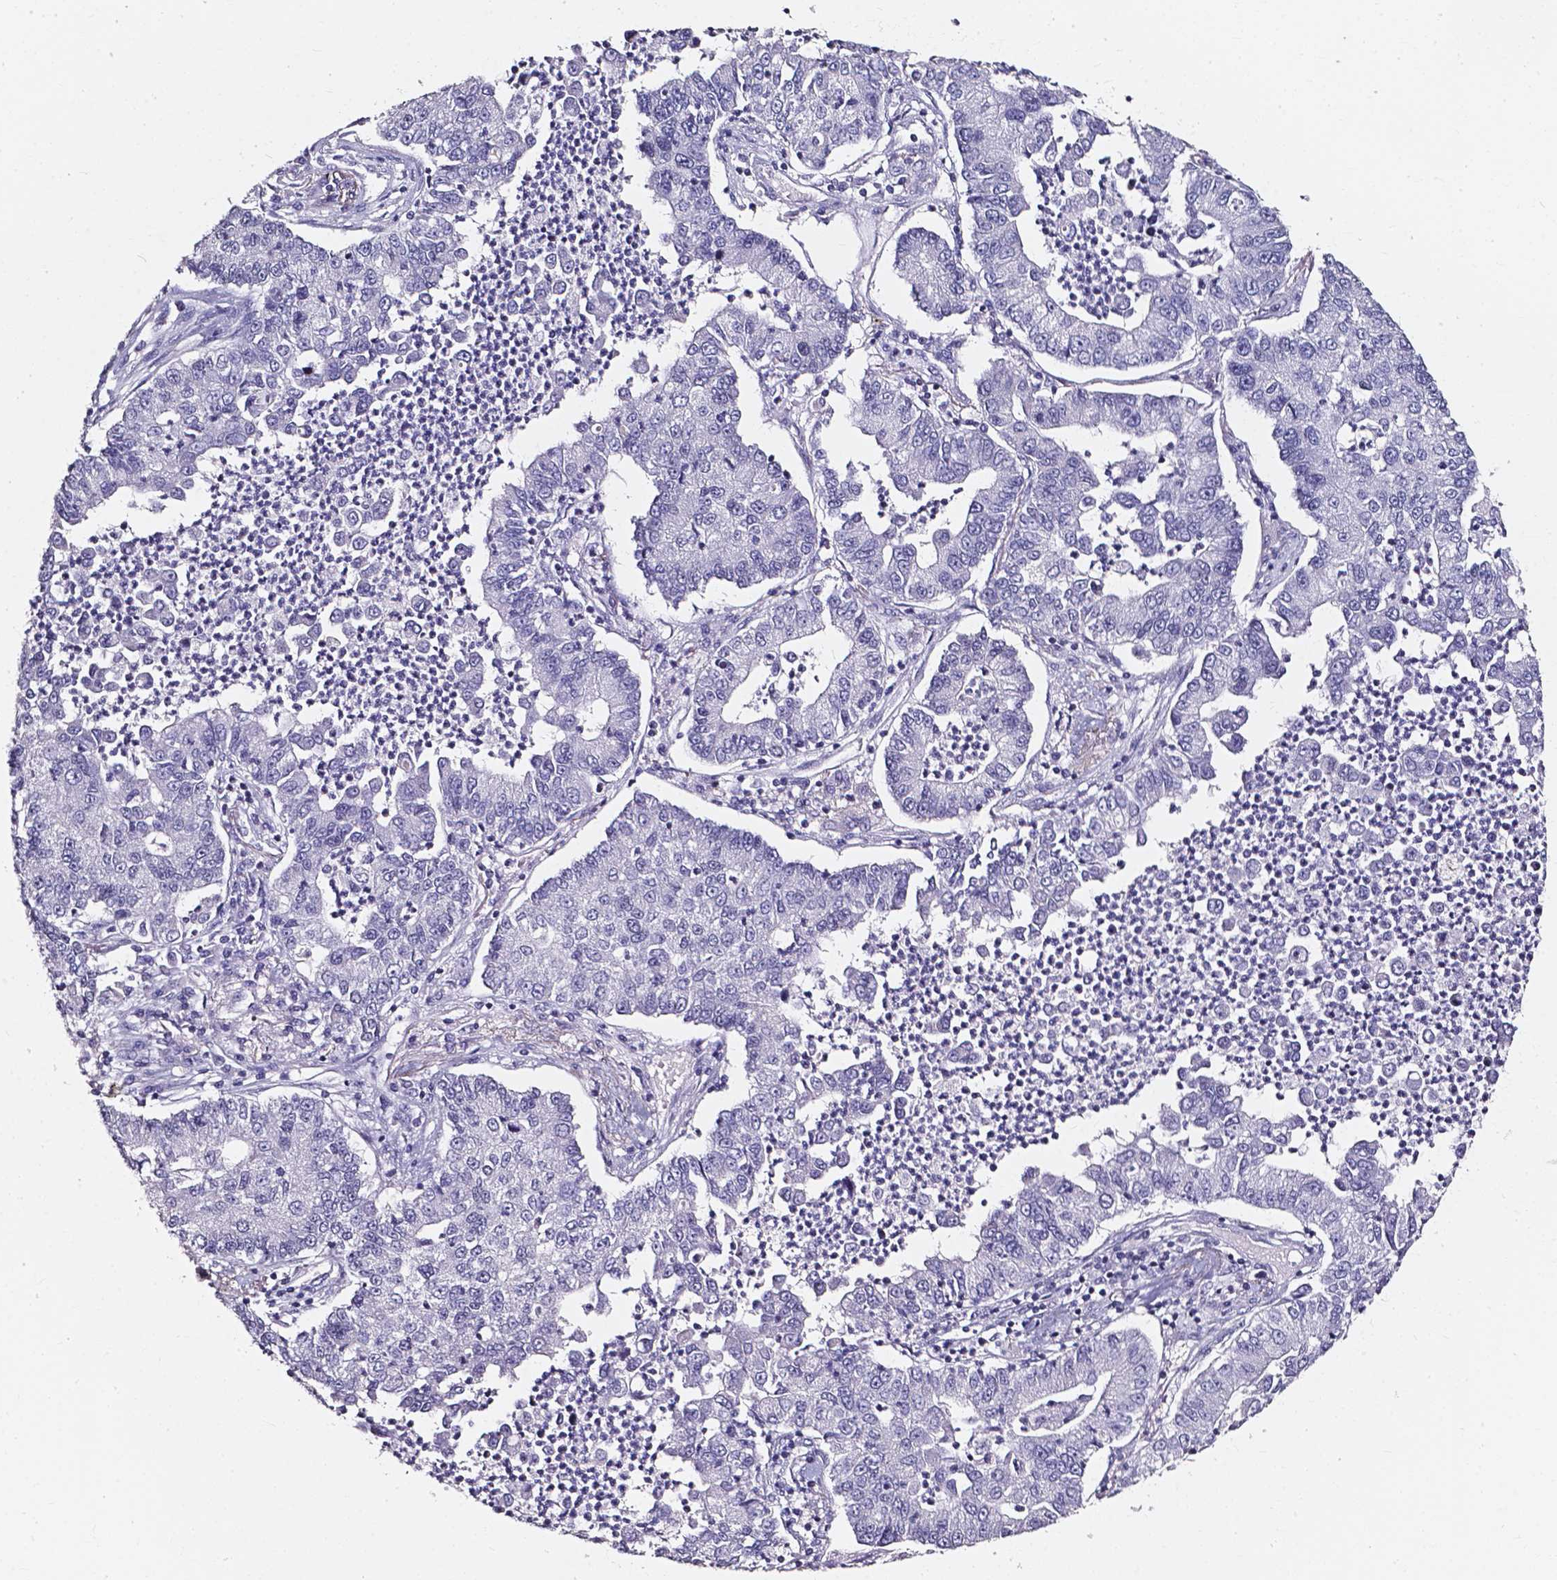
{"staining": {"intensity": "negative", "quantity": "none", "location": "none"}, "tissue": "lung cancer", "cell_type": "Tumor cells", "image_type": "cancer", "snomed": [{"axis": "morphology", "description": "Adenocarcinoma, NOS"}, {"axis": "topography", "description": "Lung"}], "caption": "This is a micrograph of immunohistochemistry staining of lung cancer (adenocarcinoma), which shows no expression in tumor cells.", "gene": "AKR1B10", "patient": {"sex": "female", "age": 57}}